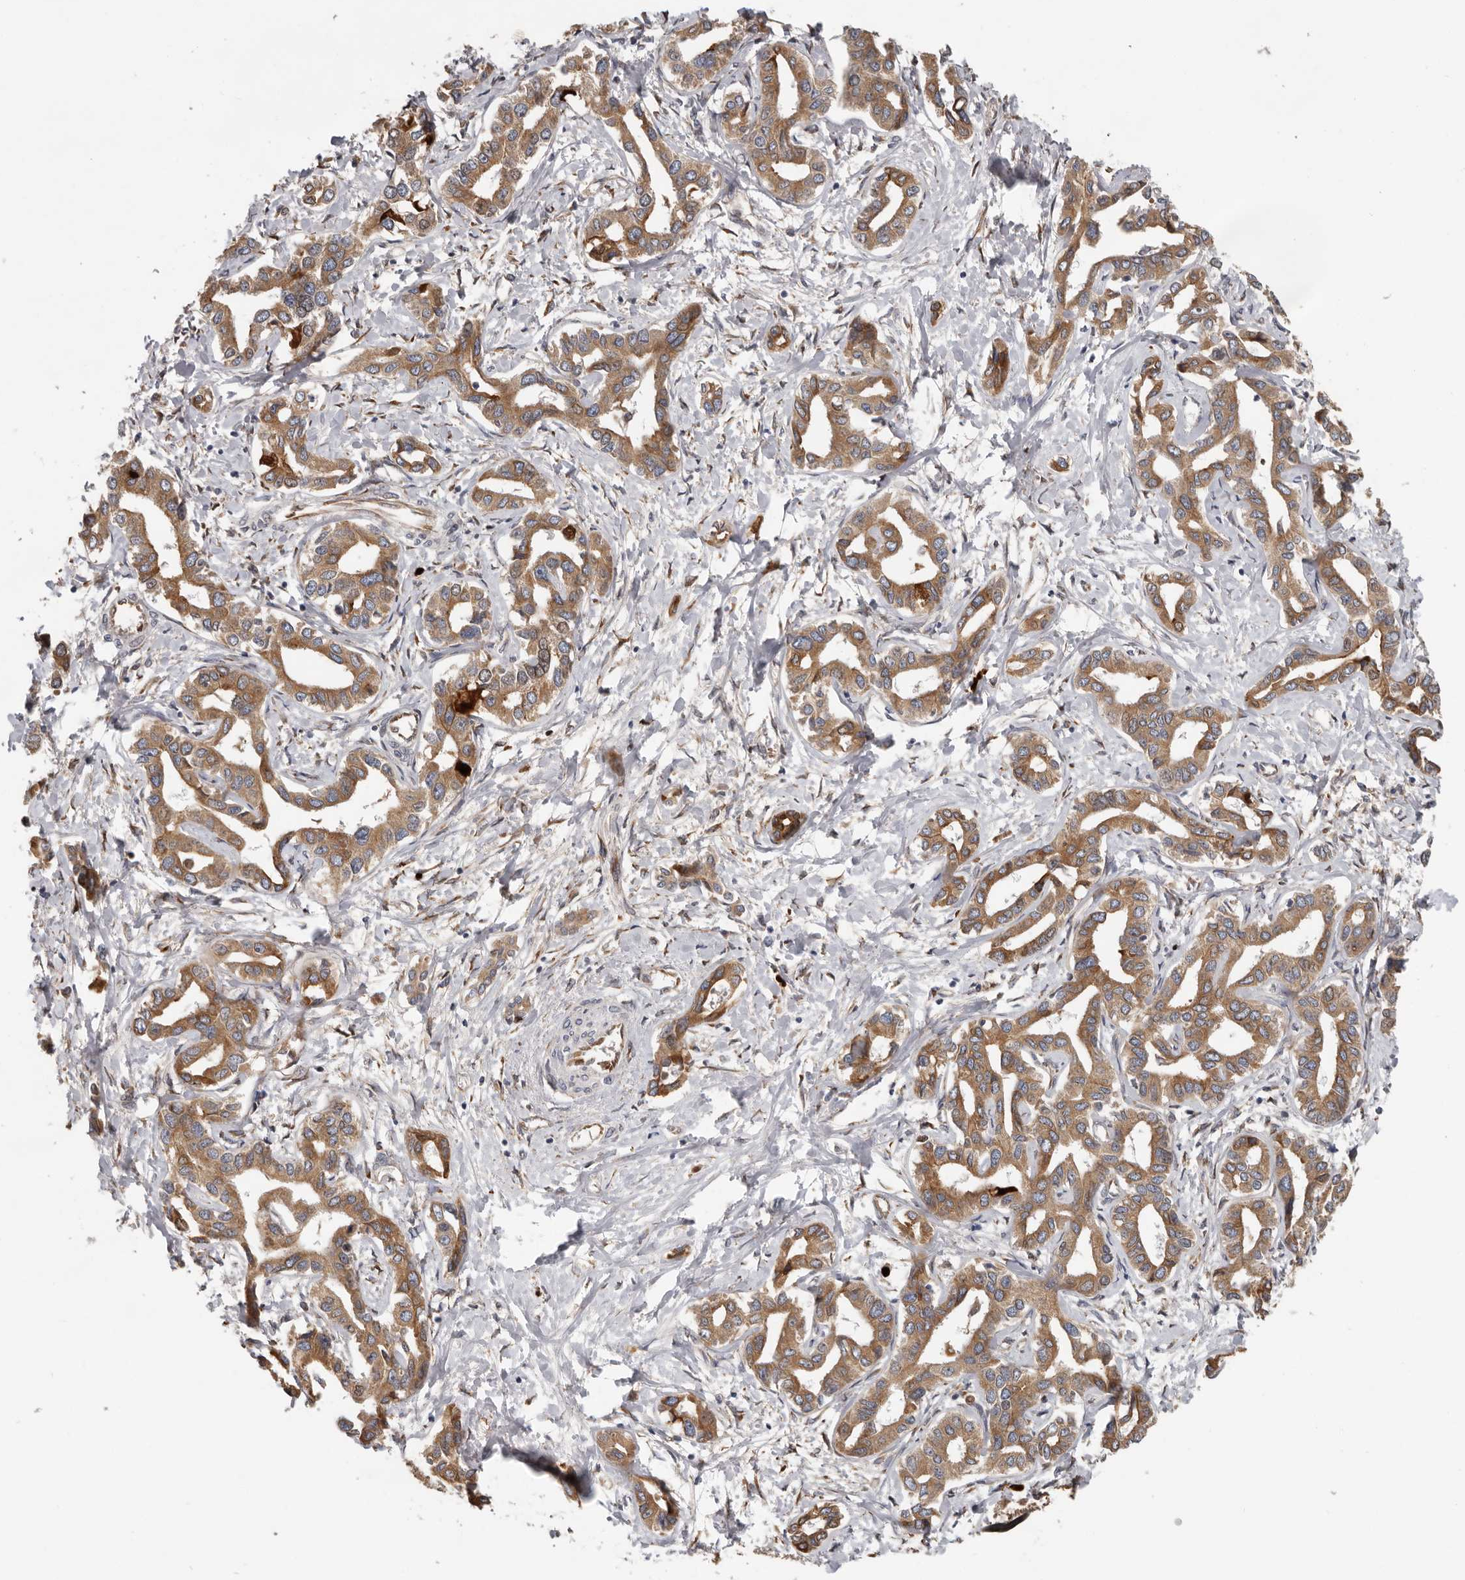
{"staining": {"intensity": "moderate", "quantity": ">75%", "location": "cytoplasmic/membranous"}, "tissue": "liver cancer", "cell_type": "Tumor cells", "image_type": "cancer", "snomed": [{"axis": "morphology", "description": "Cholangiocarcinoma"}, {"axis": "topography", "description": "Liver"}], "caption": "Immunohistochemistry (IHC) staining of liver cholangiocarcinoma, which reveals medium levels of moderate cytoplasmic/membranous positivity in approximately >75% of tumor cells indicating moderate cytoplasmic/membranous protein positivity. The staining was performed using DAB (3,3'-diaminobenzidine) (brown) for protein detection and nuclei were counterstained in hematoxylin (blue).", "gene": "MTF1", "patient": {"sex": "male", "age": 59}}